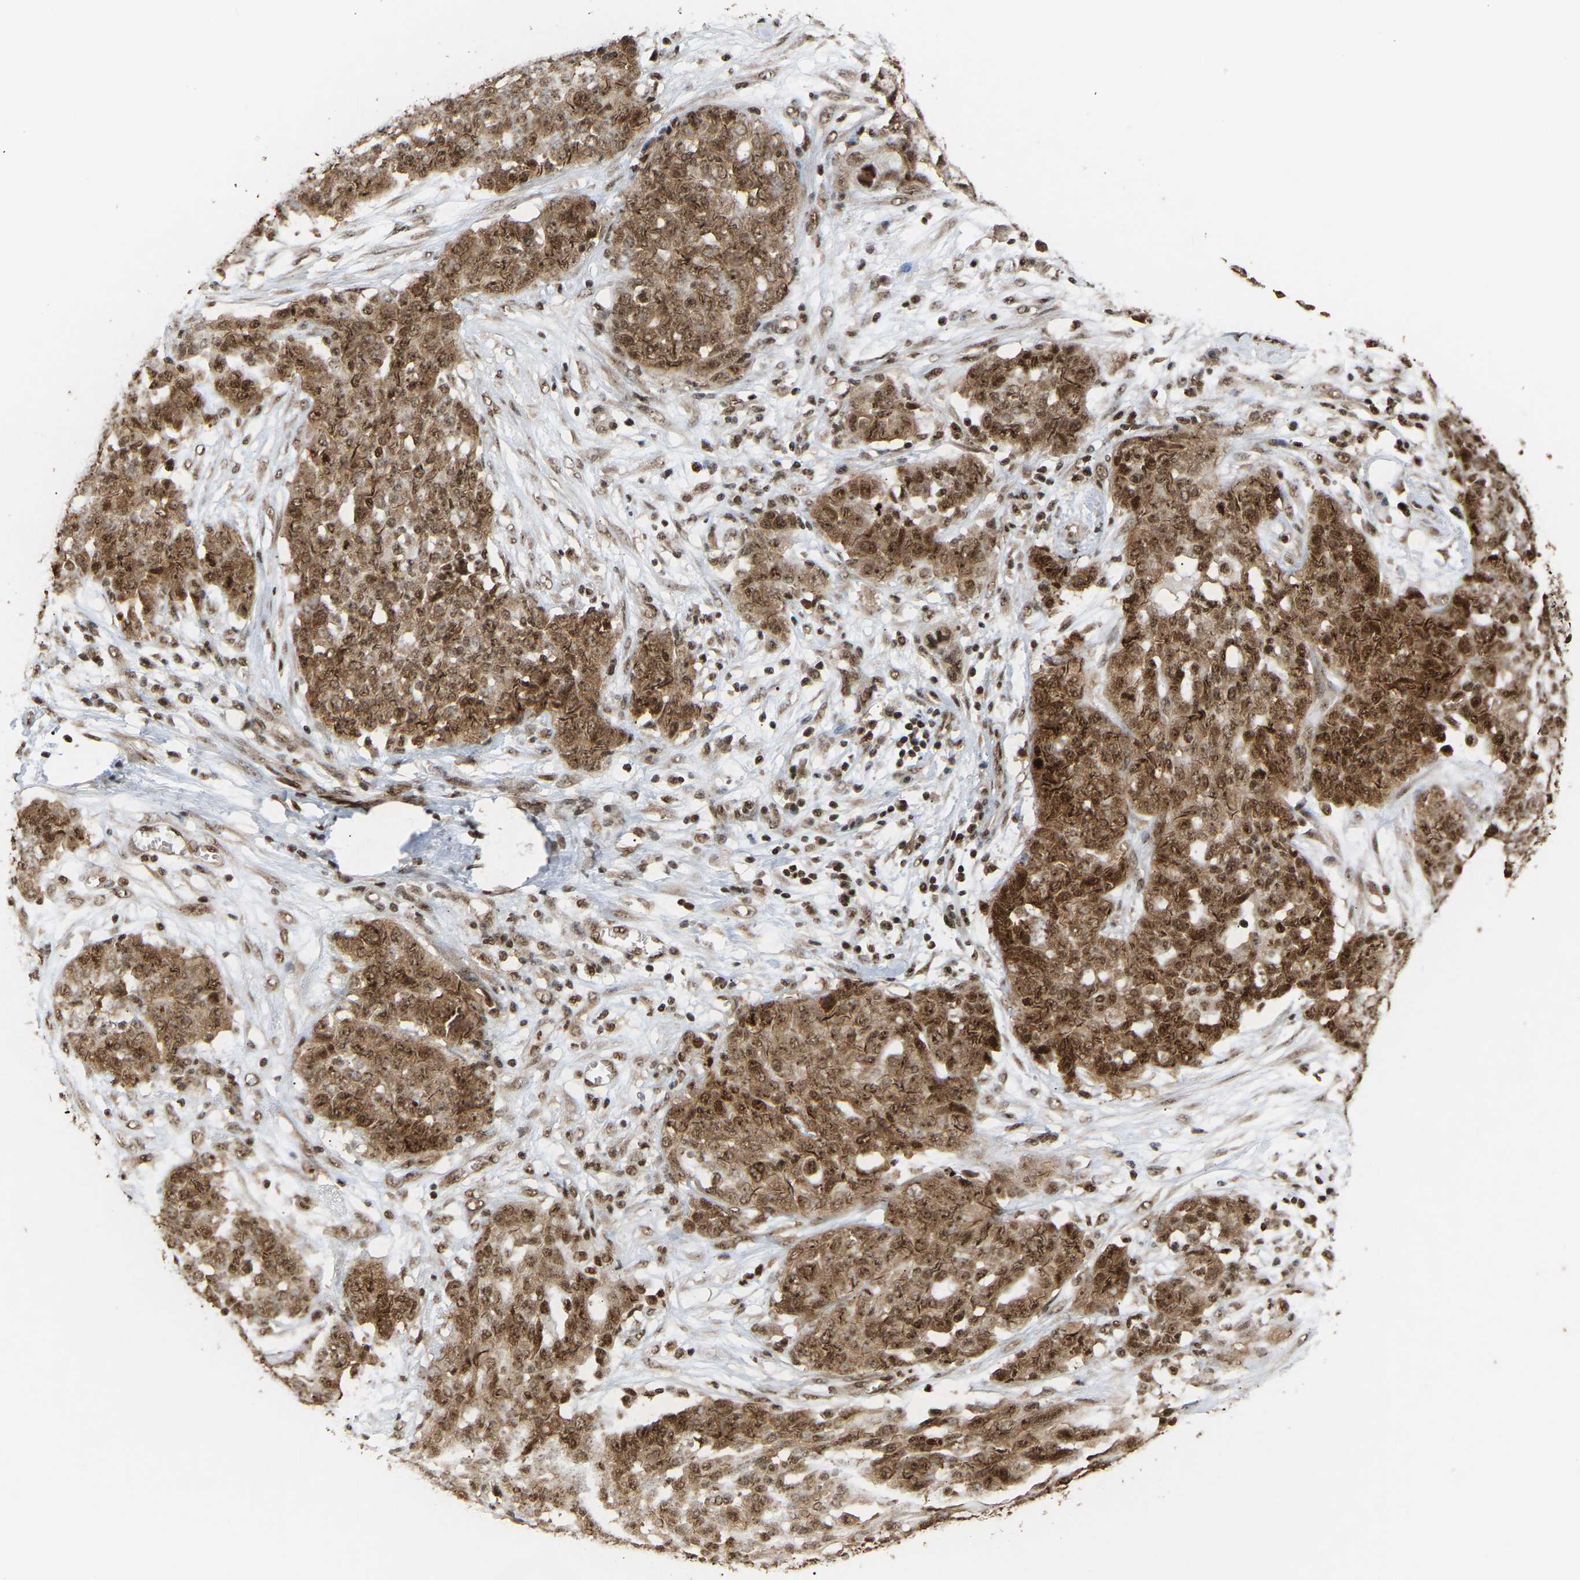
{"staining": {"intensity": "moderate", "quantity": ">75%", "location": "cytoplasmic/membranous,nuclear"}, "tissue": "ovarian cancer", "cell_type": "Tumor cells", "image_type": "cancer", "snomed": [{"axis": "morphology", "description": "Cystadenocarcinoma, serous, NOS"}, {"axis": "topography", "description": "Soft tissue"}, {"axis": "topography", "description": "Ovary"}], "caption": "High-power microscopy captured an immunohistochemistry photomicrograph of ovarian cancer (serous cystadenocarcinoma), revealing moderate cytoplasmic/membranous and nuclear staining in about >75% of tumor cells.", "gene": "ALYREF", "patient": {"sex": "female", "age": 57}}